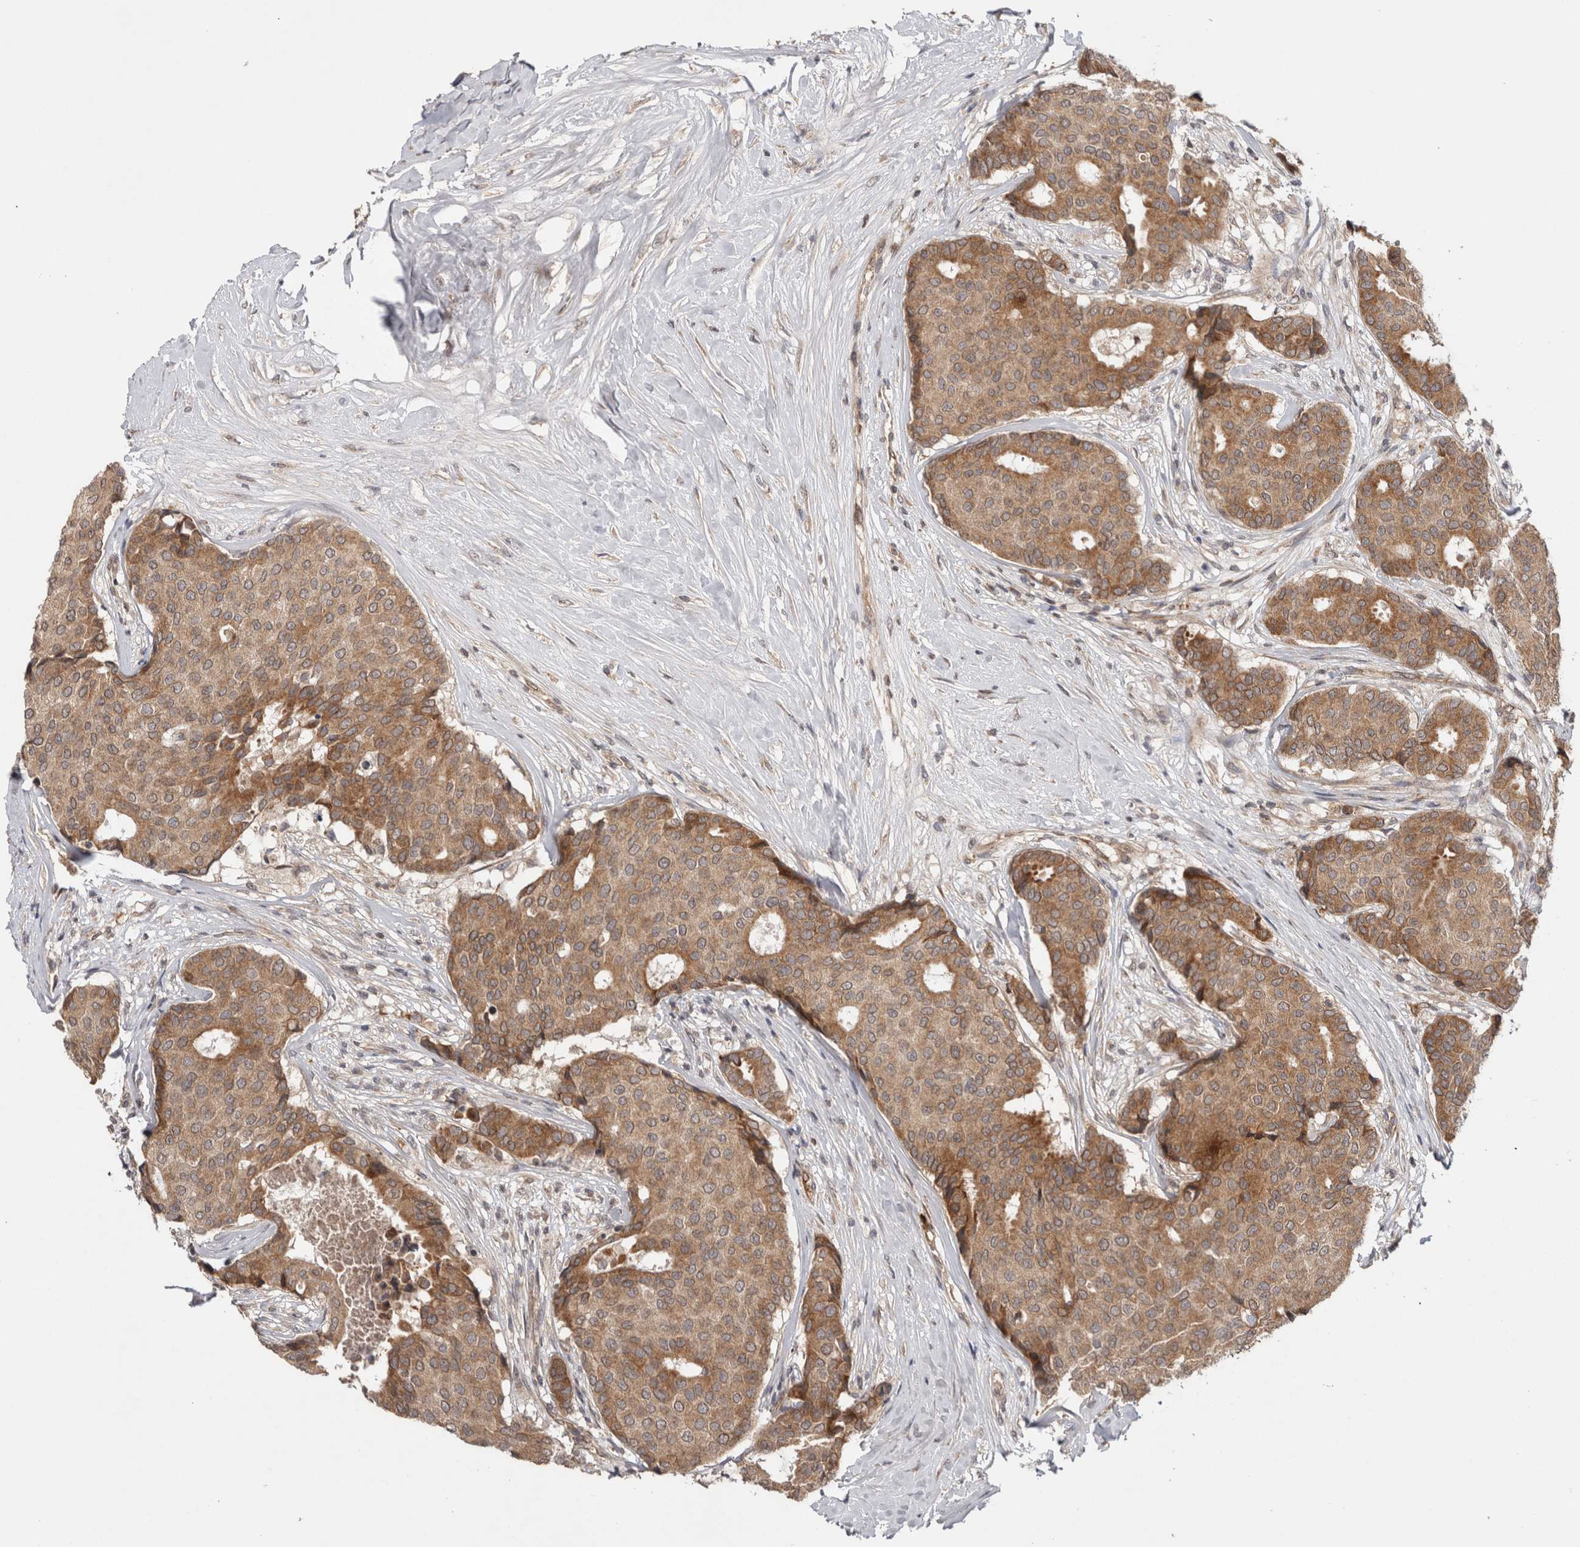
{"staining": {"intensity": "moderate", "quantity": ">75%", "location": "cytoplasmic/membranous"}, "tissue": "breast cancer", "cell_type": "Tumor cells", "image_type": "cancer", "snomed": [{"axis": "morphology", "description": "Duct carcinoma"}, {"axis": "topography", "description": "Breast"}], "caption": "Immunohistochemistry histopathology image of breast cancer stained for a protein (brown), which demonstrates medium levels of moderate cytoplasmic/membranous staining in about >75% of tumor cells.", "gene": "HMOX2", "patient": {"sex": "female", "age": 75}}